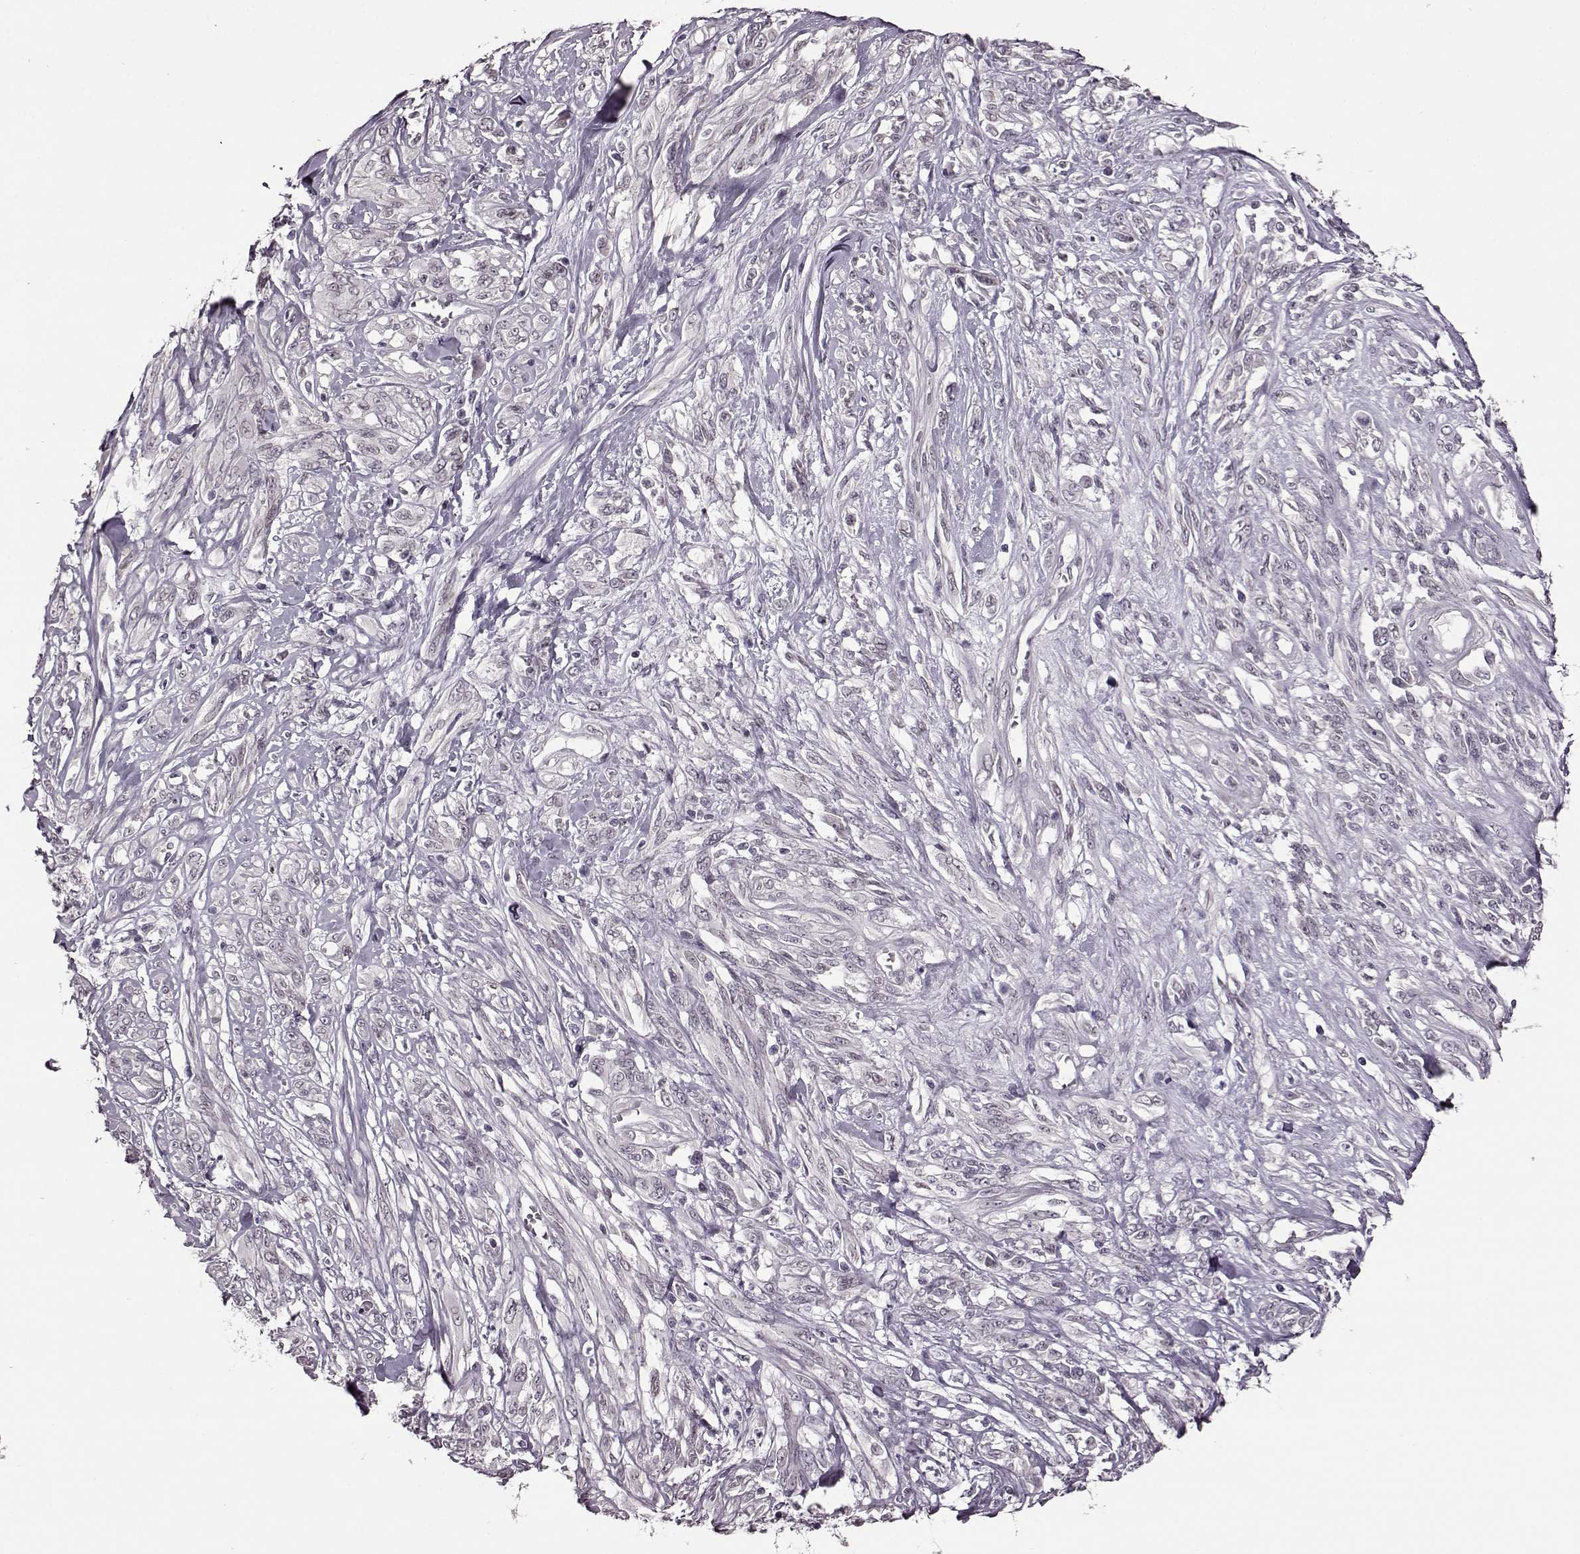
{"staining": {"intensity": "negative", "quantity": "none", "location": "none"}, "tissue": "melanoma", "cell_type": "Tumor cells", "image_type": "cancer", "snomed": [{"axis": "morphology", "description": "Malignant melanoma, NOS"}, {"axis": "topography", "description": "Skin"}], "caption": "Immunohistochemical staining of melanoma shows no significant staining in tumor cells. (Stains: DAB (3,3'-diaminobenzidine) IHC with hematoxylin counter stain, Microscopy: brightfield microscopy at high magnification).", "gene": "STX1B", "patient": {"sex": "female", "age": 91}}